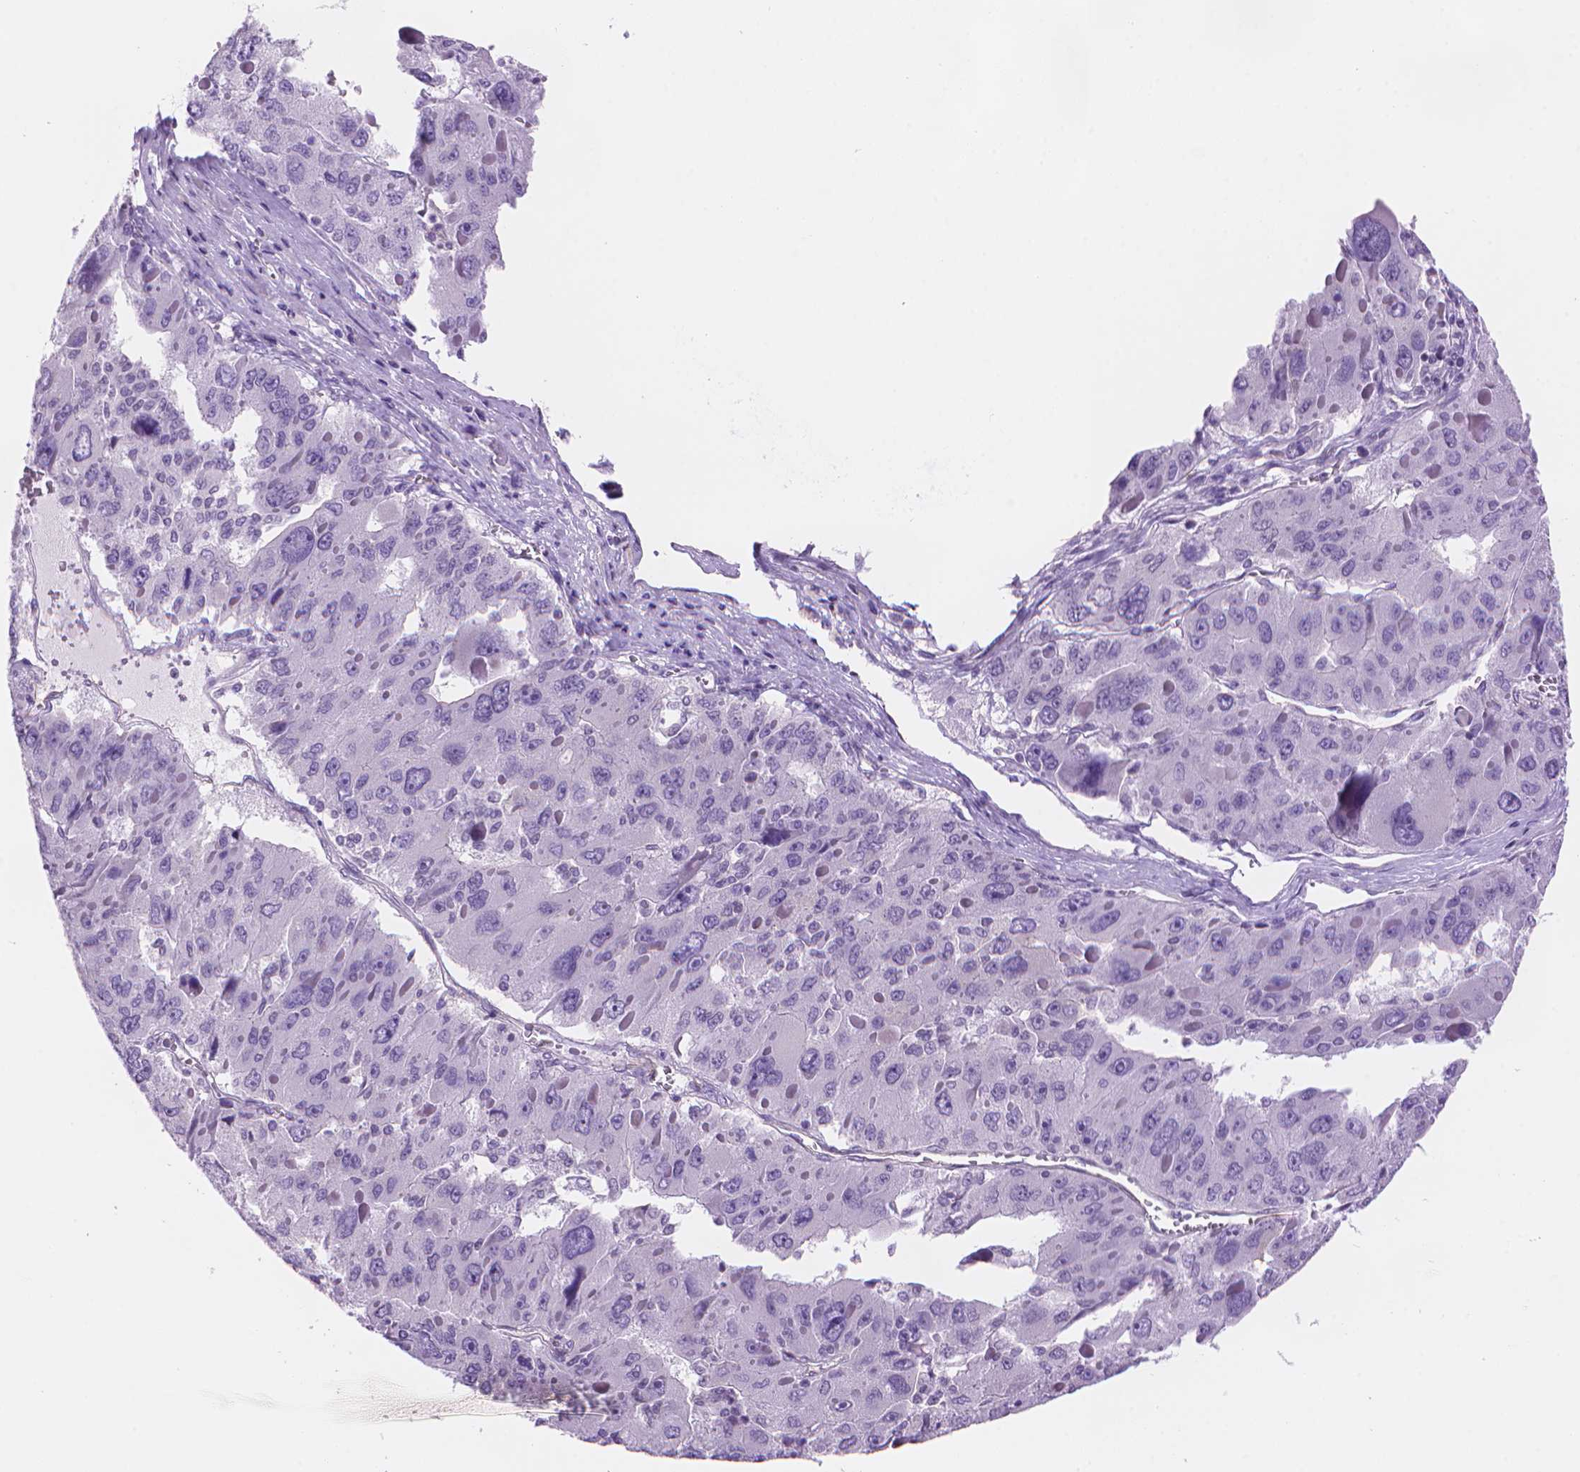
{"staining": {"intensity": "negative", "quantity": "none", "location": "none"}, "tissue": "liver cancer", "cell_type": "Tumor cells", "image_type": "cancer", "snomed": [{"axis": "morphology", "description": "Carcinoma, Hepatocellular, NOS"}, {"axis": "topography", "description": "Liver"}], "caption": "IHC of liver hepatocellular carcinoma exhibits no positivity in tumor cells. Brightfield microscopy of immunohistochemistry (IHC) stained with DAB (3,3'-diaminobenzidine) (brown) and hematoxylin (blue), captured at high magnification.", "gene": "TMEM184A", "patient": {"sex": "female", "age": 41}}